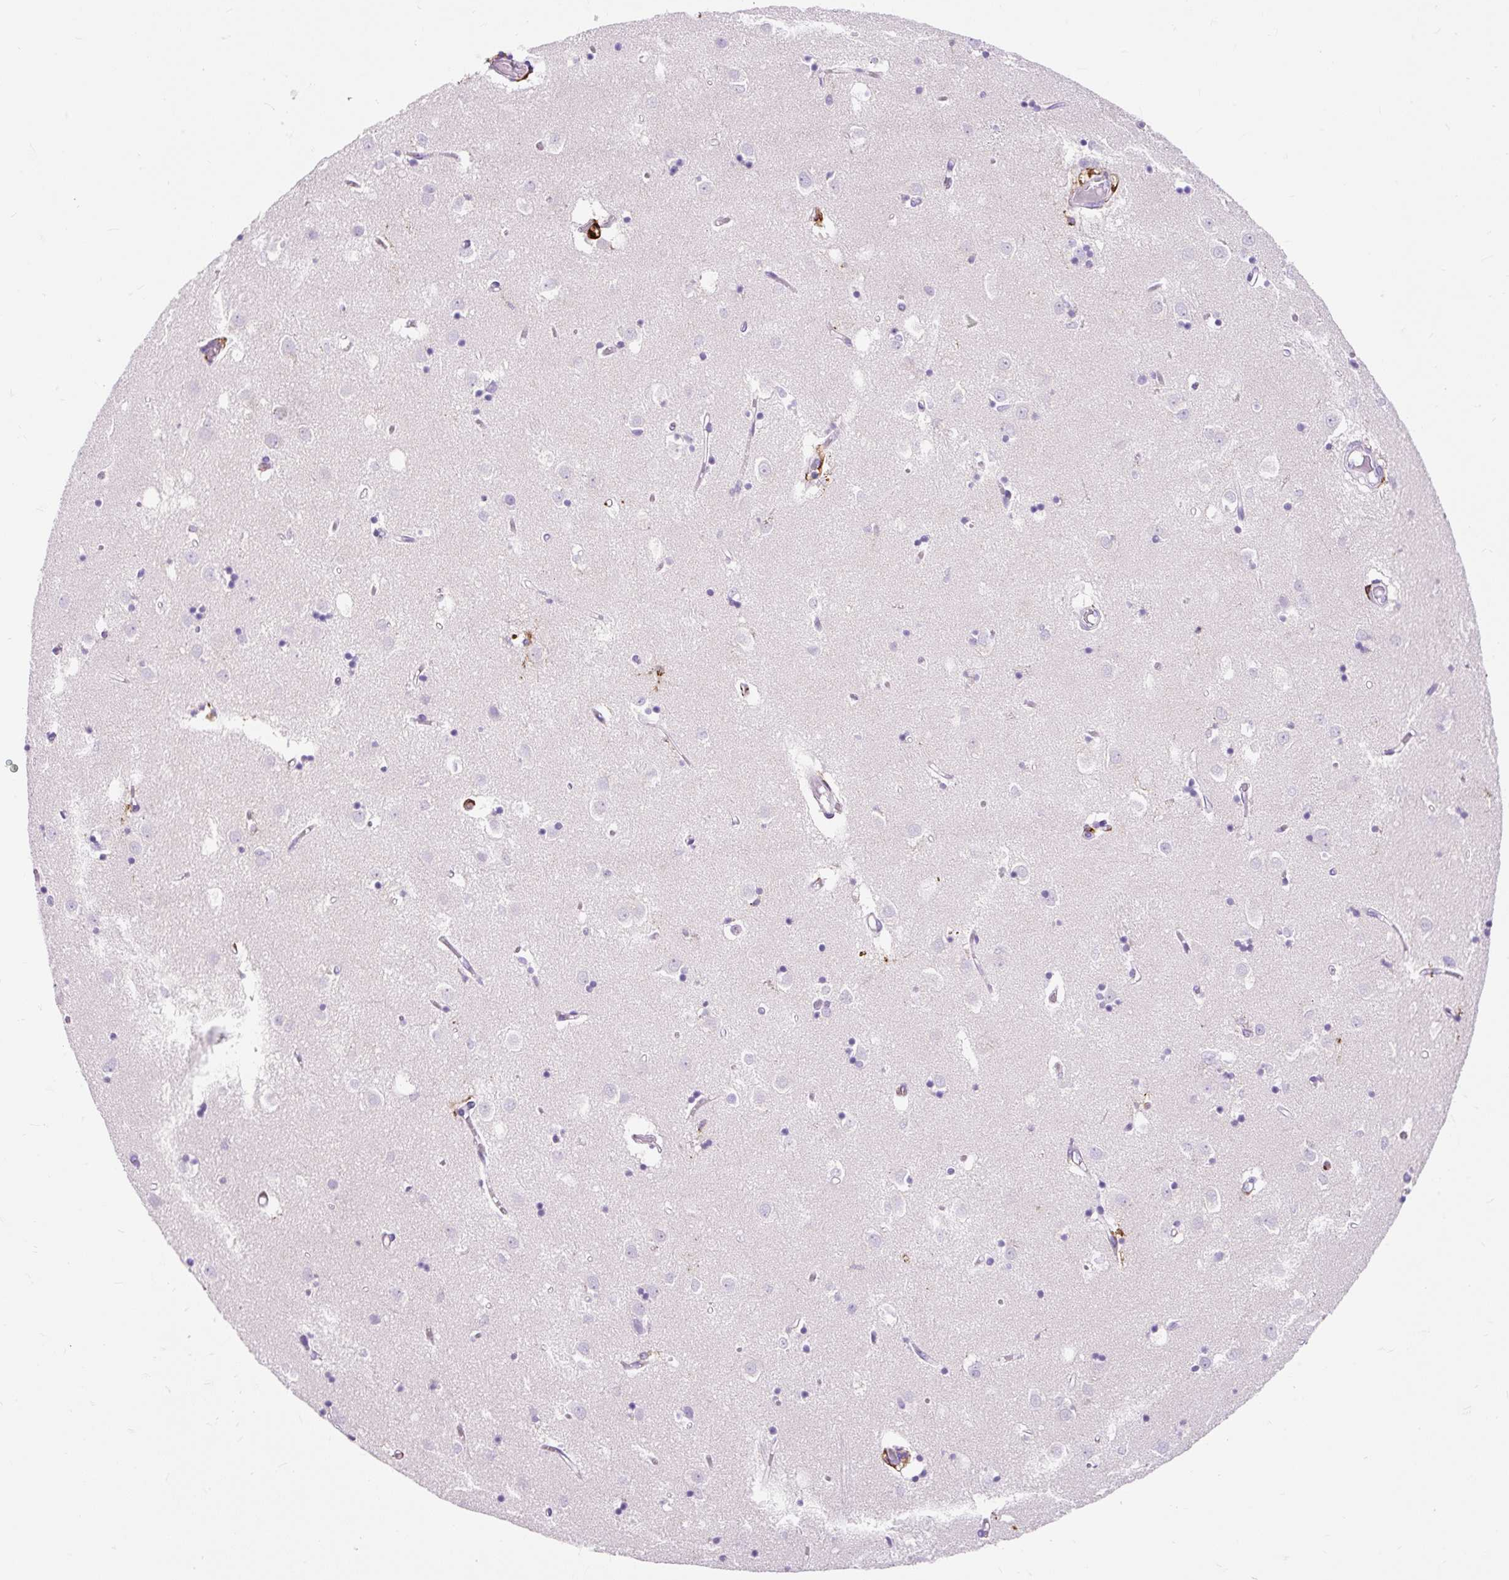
{"staining": {"intensity": "negative", "quantity": "none", "location": "none"}, "tissue": "caudate", "cell_type": "Glial cells", "image_type": "normal", "snomed": [{"axis": "morphology", "description": "Normal tissue, NOS"}, {"axis": "topography", "description": "Lateral ventricle wall"}], "caption": "IHC photomicrograph of unremarkable human caudate stained for a protein (brown), which reveals no expression in glial cells.", "gene": "HLA", "patient": {"sex": "male", "age": 70}}